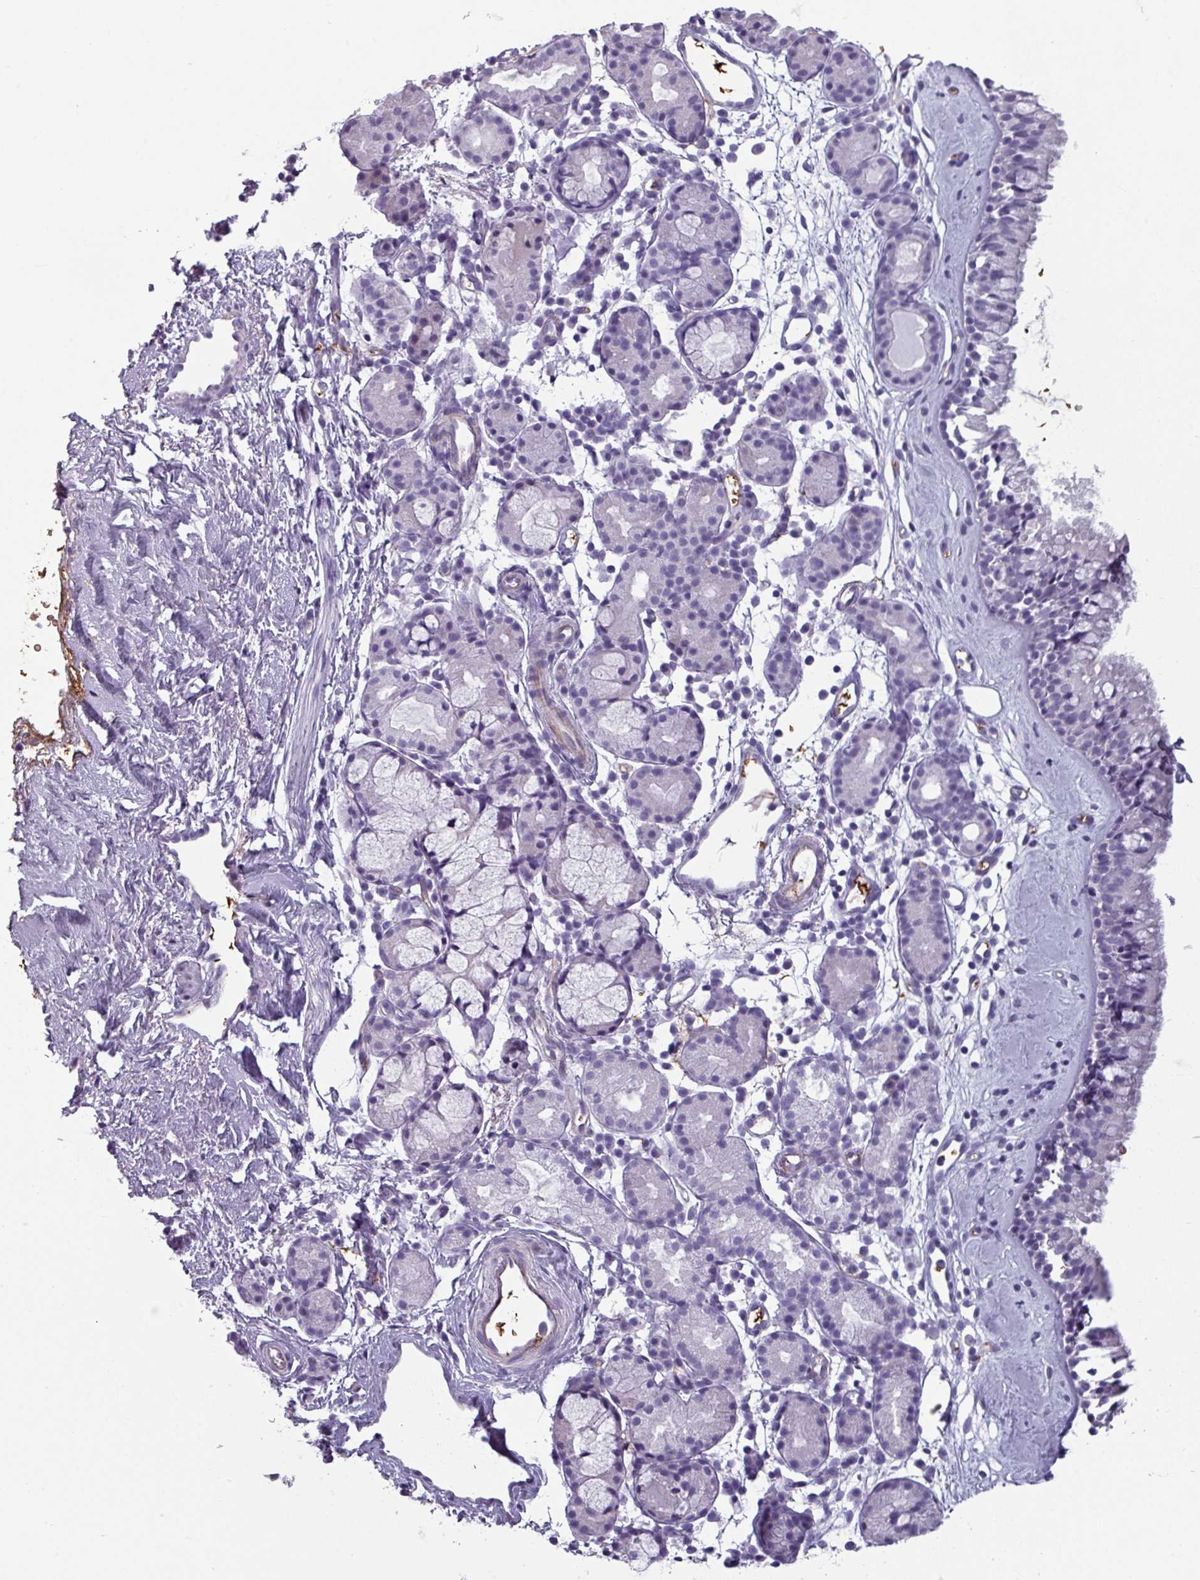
{"staining": {"intensity": "negative", "quantity": "none", "location": "none"}, "tissue": "nasopharynx", "cell_type": "Respiratory epithelial cells", "image_type": "normal", "snomed": [{"axis": "morphology", "description": "Normal tissue, NOS"}, {"axis": "topography", "description": "Nasopharynx"}], "caption": "Benign nasopharynx was stained to show a protein in brown. There is no significant expression in respiratory epithelial cells. (Stains: DAB (3,3'-diaminobenzidine) immunohistochemistry with hematoxylin counter stain, Microscopy: brightfield microscopy at high magnification).", "gene": "AREL1", "patient": {"sex": "male", "age": 82}}